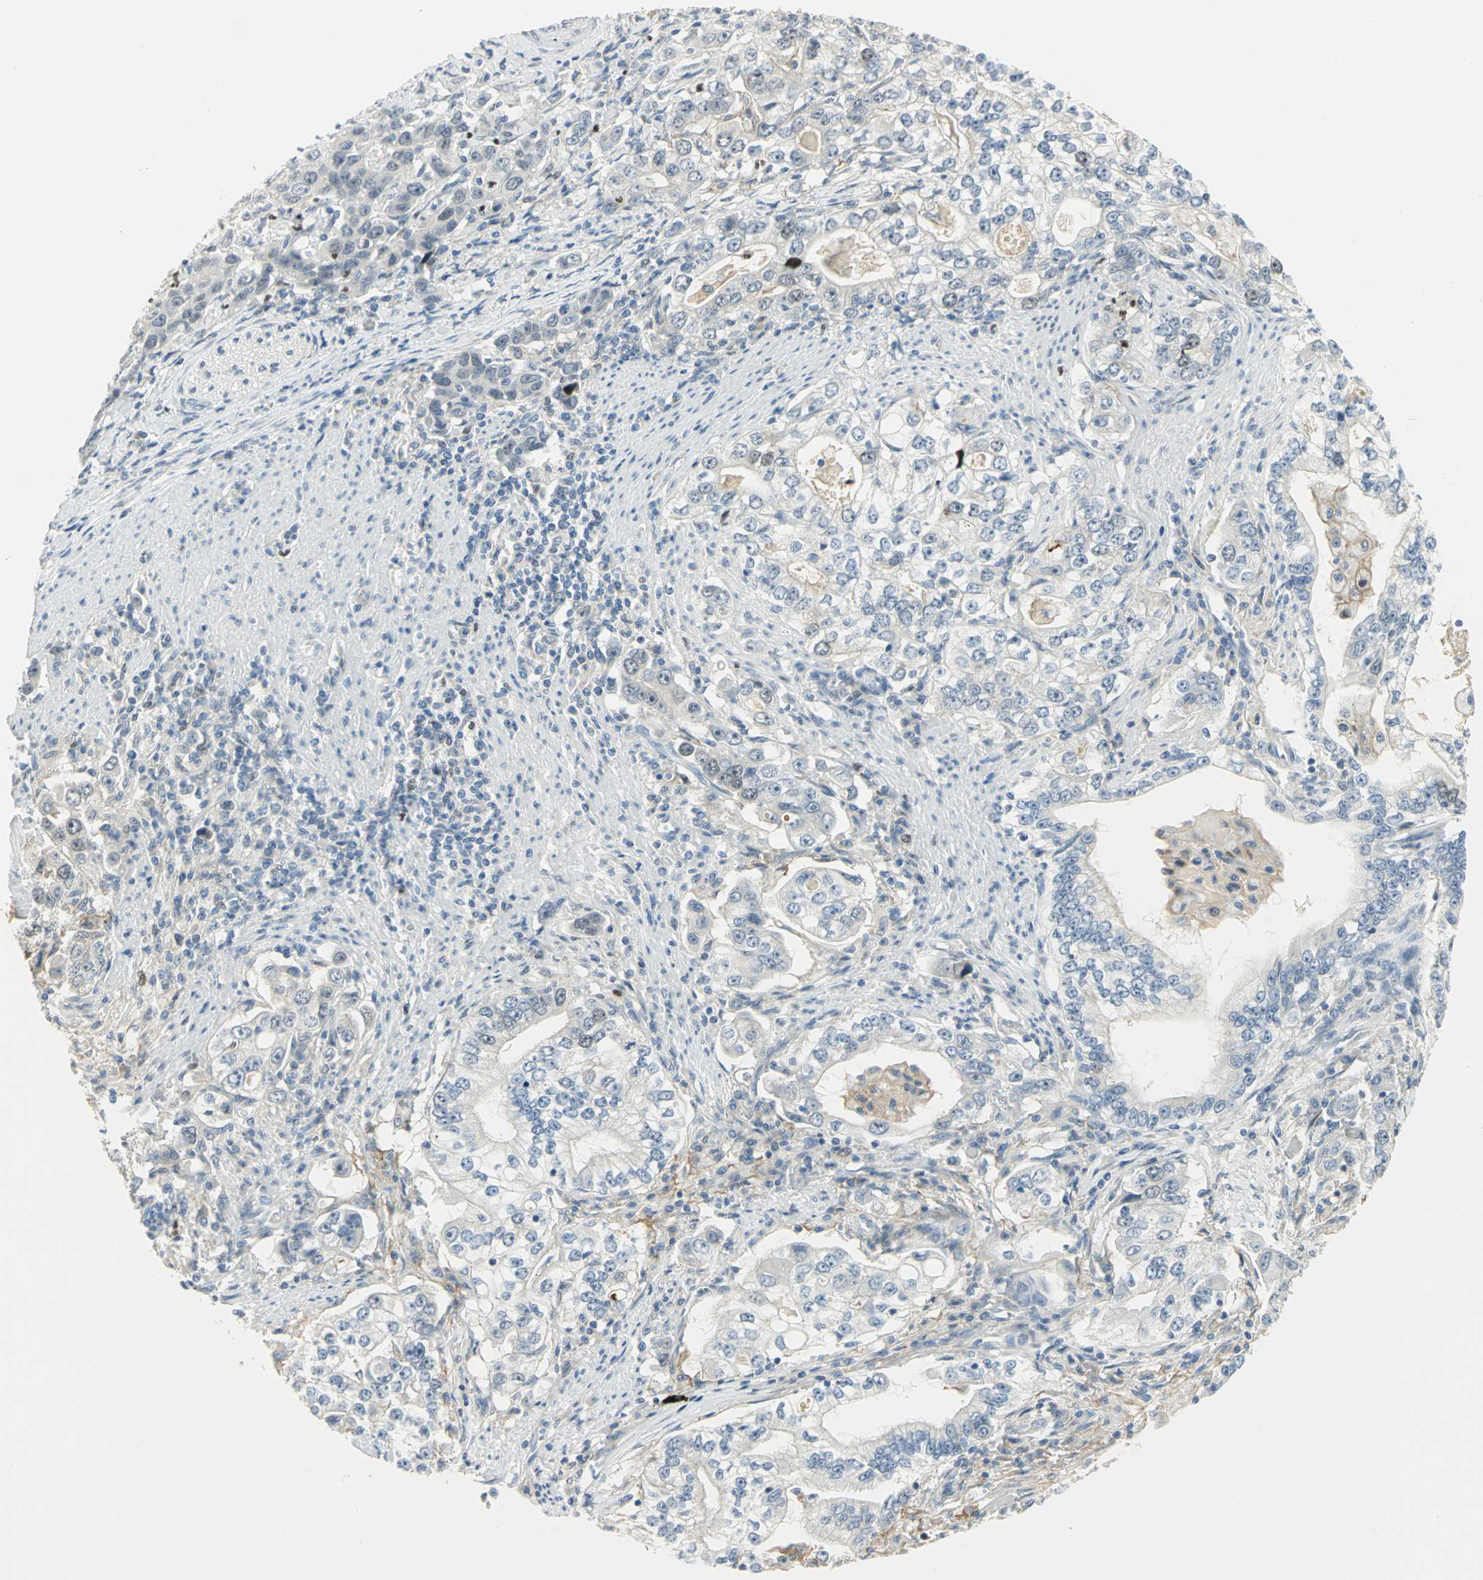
{"staining": {"intensity": "negative", "quantity": "none", "location": "none"}, "tissue": "stomach cancer", "cell_type": "Tumor cells", "image_type": "cancer", "snomed": [{"axis": "morphology", "description": "Adenocarcinoma, NOS"}, {"axis": "topography", "description": "Stomach, lower"}], "caption": "Immunohistochemical staining of human stomach cancer (adenocarcinoma) displays no significant staining in tumor cells.", "gene": "BCL6", "patient": {"sex": "female", "age": 72}}